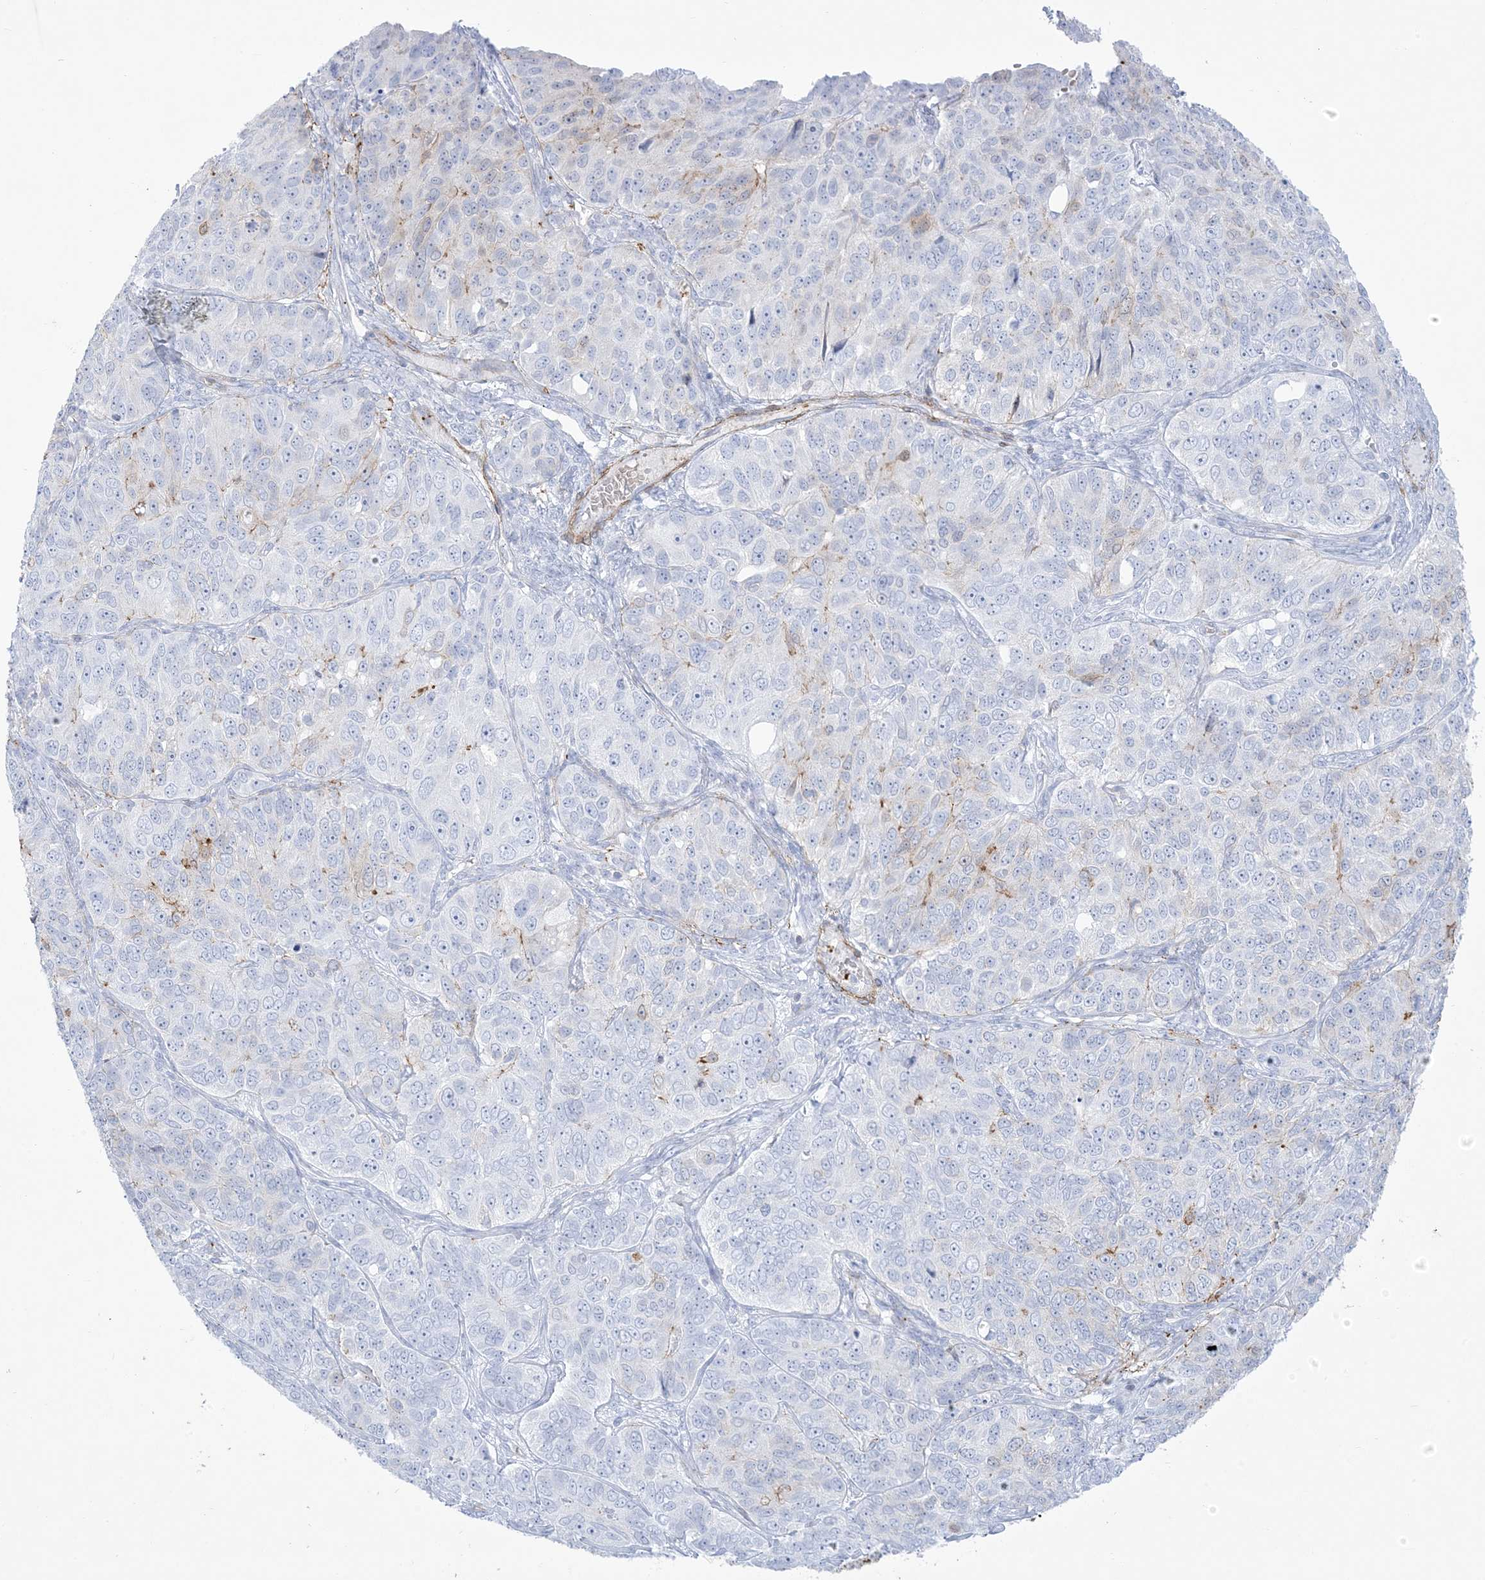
{"staining": {"intensity": "negative", "quantity": "none", "location": "none"}, "tissue": "ovarian cancer", "cell_type": "Tumor cells", "image_type": "cancer", "snomed": [{"axis": "morphology", "description": "Carcinoma, endometroid"}, {"axis": "topography", "description": "Ovary"}], "caption": "Tumor cells are negative for protein expression in human endometroid carcinoma (ovarian).", "gene": "B3GNT7", "patient": {"sex": "female", "age": 51}}